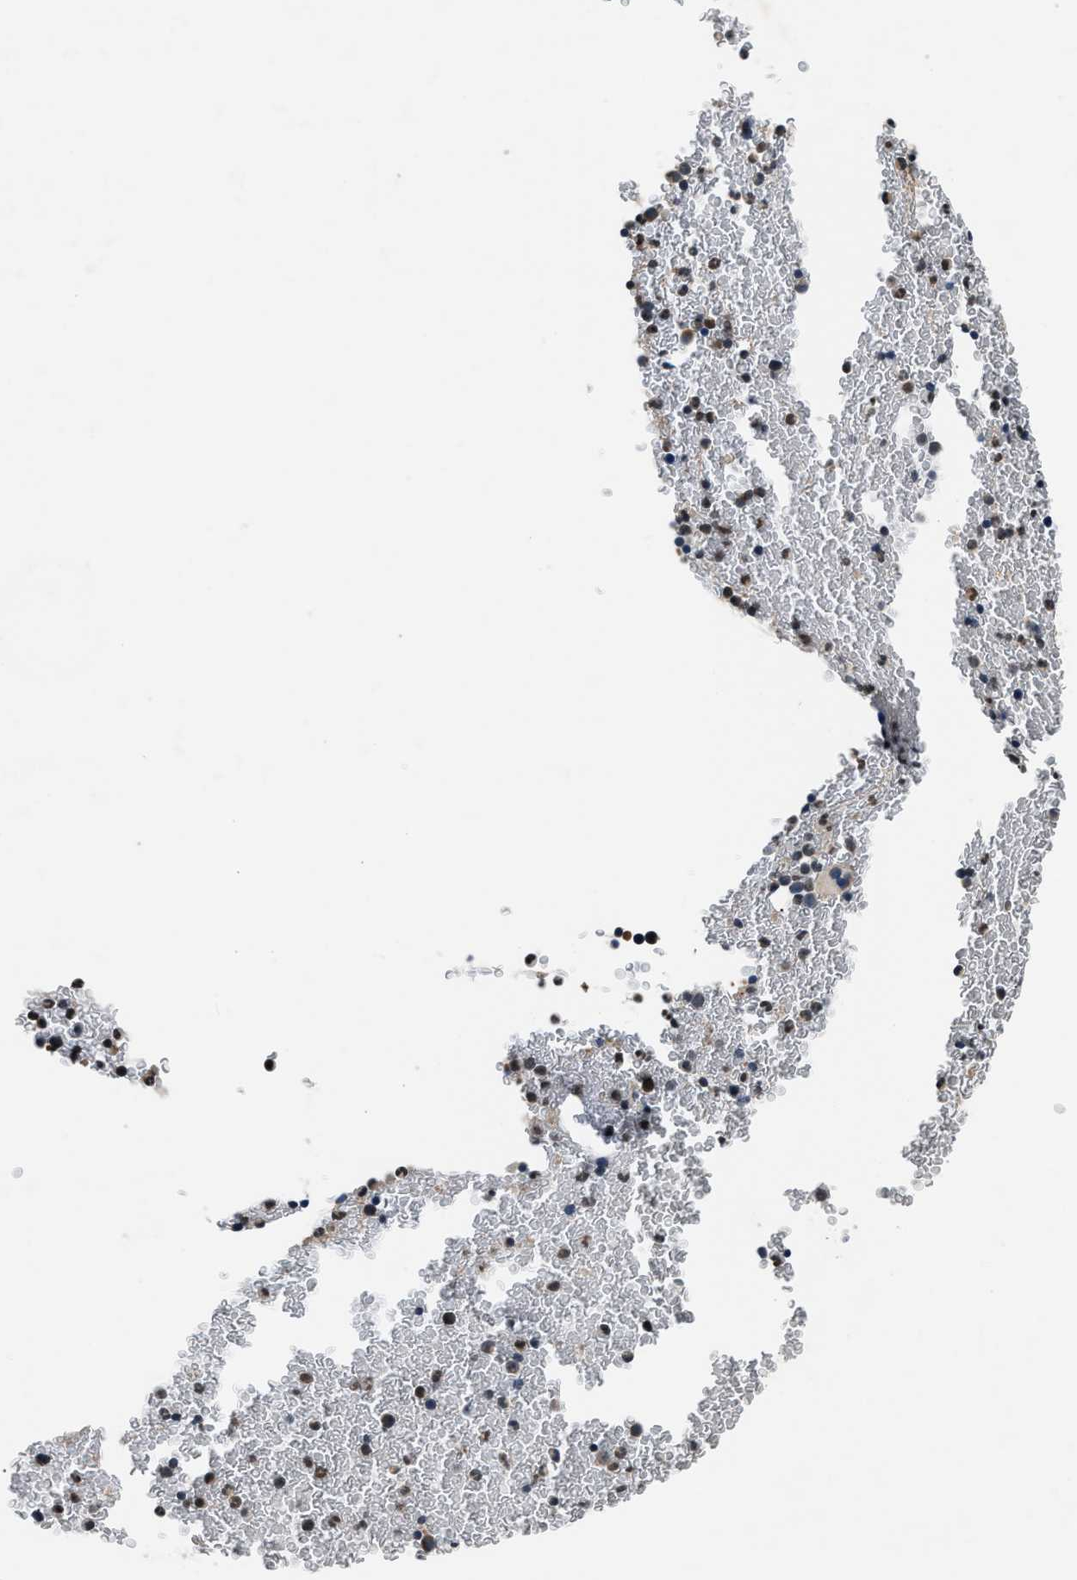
{"staining": {"intensity": "moderate", "quantity": "<25%", "location": "cytoplasmic/membranous,nuclear"}, "tissue": "bone marrow", "cell_type": "Hematopoietic cells", "image_type": "normal", "snomed": [{"axis": "morphology", "description": "Normal tissue, NOS"}, {"axis": "morphology", "description": "Inflammation, NOS"}, {"axis": "topography", "description": "Bone marrow"}], "caption": "Brown immunohistochemical staining in benign bone marrow displays moderate cytoplasmic/membranous,nuclear positivity in approximately <25% of hematopoietic cells.", "gene": "TP53I3", "patient": {"sex": "female", "age": 17}}